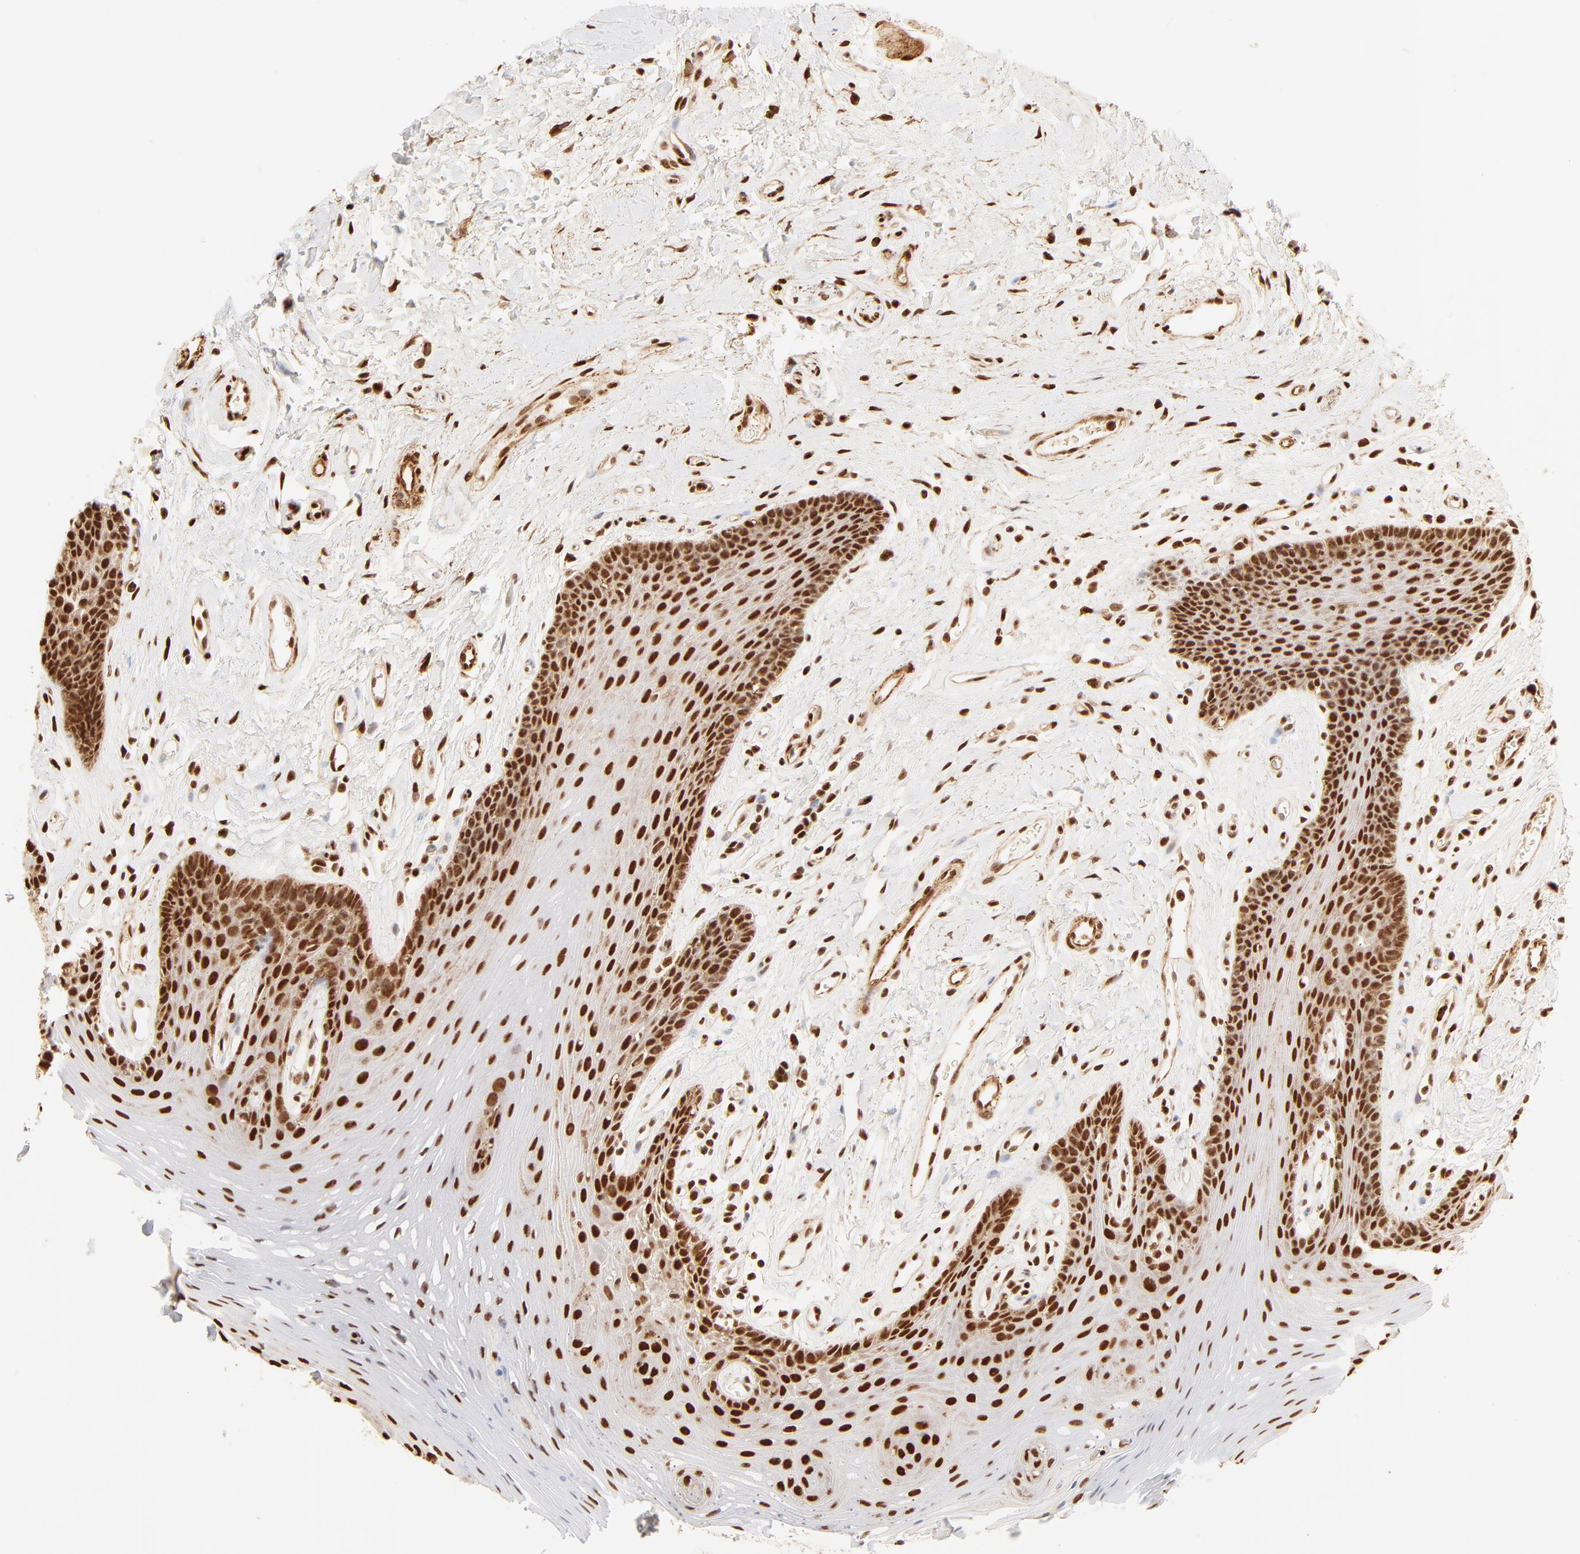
{"staining": {"intensity": "strong", "quantity": ">75%", "location": "nuclear"}, "tissue": "oral mucosa", "cell_type": "Squamous epithelial cells", "image_type": "normal", "snomed": [{"axis": "morphology", "description": "Normal tissue, NOS"}, {"axis": "topography", "description": "Oral tissue"}], "caption": "Unremarkable oral mucosa shows strong nuclear staining in about >75% of squamous epithelial cells.", "gene": "FAM50A", "patient": {"sex": "male", "age": 62}}